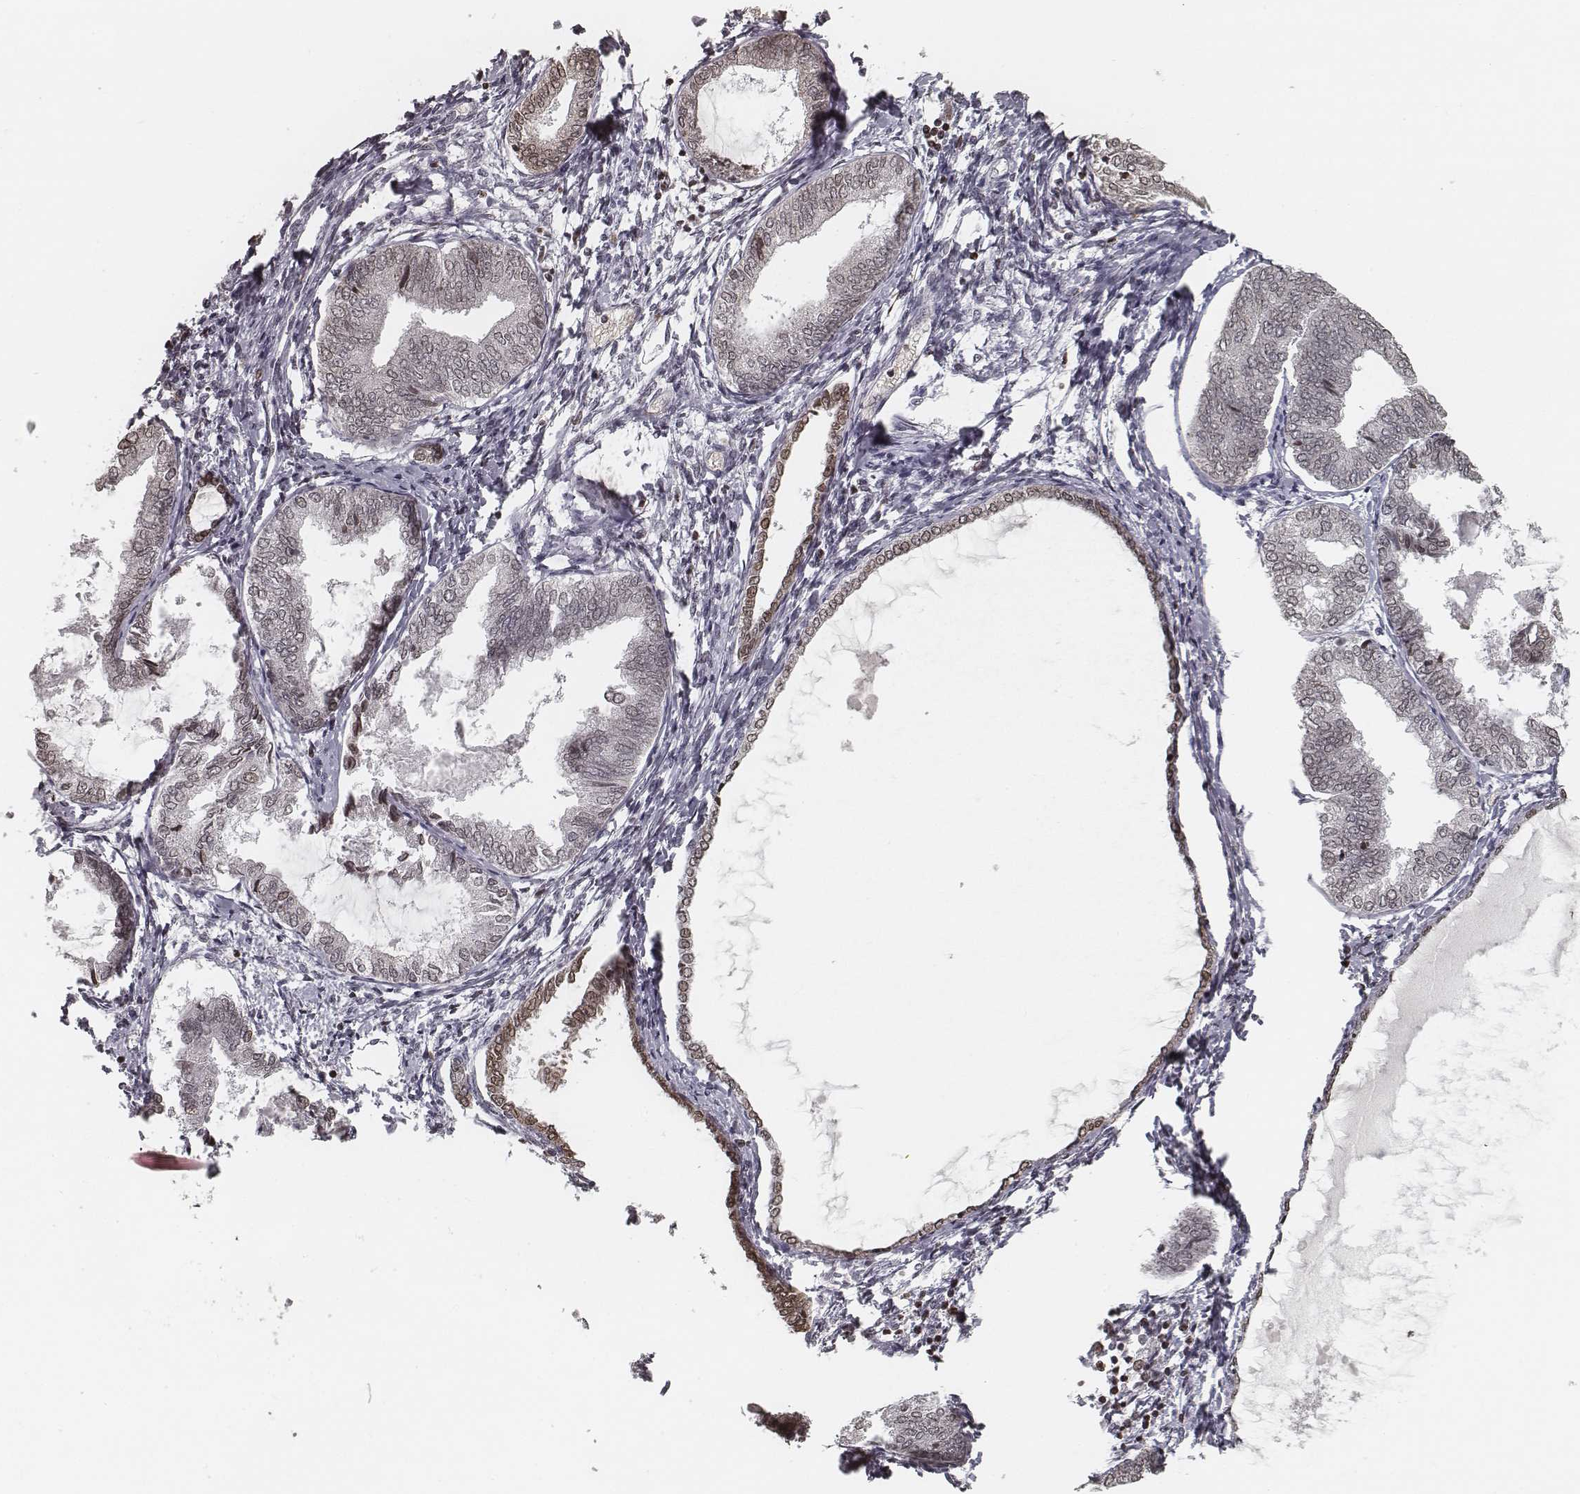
{"staining": {"intensity": "moderate", "quantity": "<25%", "location": "nuclear"}, "tissue": "endometrial cancer", "cell_type": "Tumor cells", "image_type": "cancer", "snomed": [{"axis": "morphology", "description": "Adenocarcinoma, NOS"}, {"axis": "topography", "description": "Endometrium"}], "caption": "DAB immunohistochemical staining of human endometrial cancer shows moderate nuclear protein positivity in about <25% of tumor cells.", "gene": "HMGA2", "patient": {"sex": "female", "age": 68}}